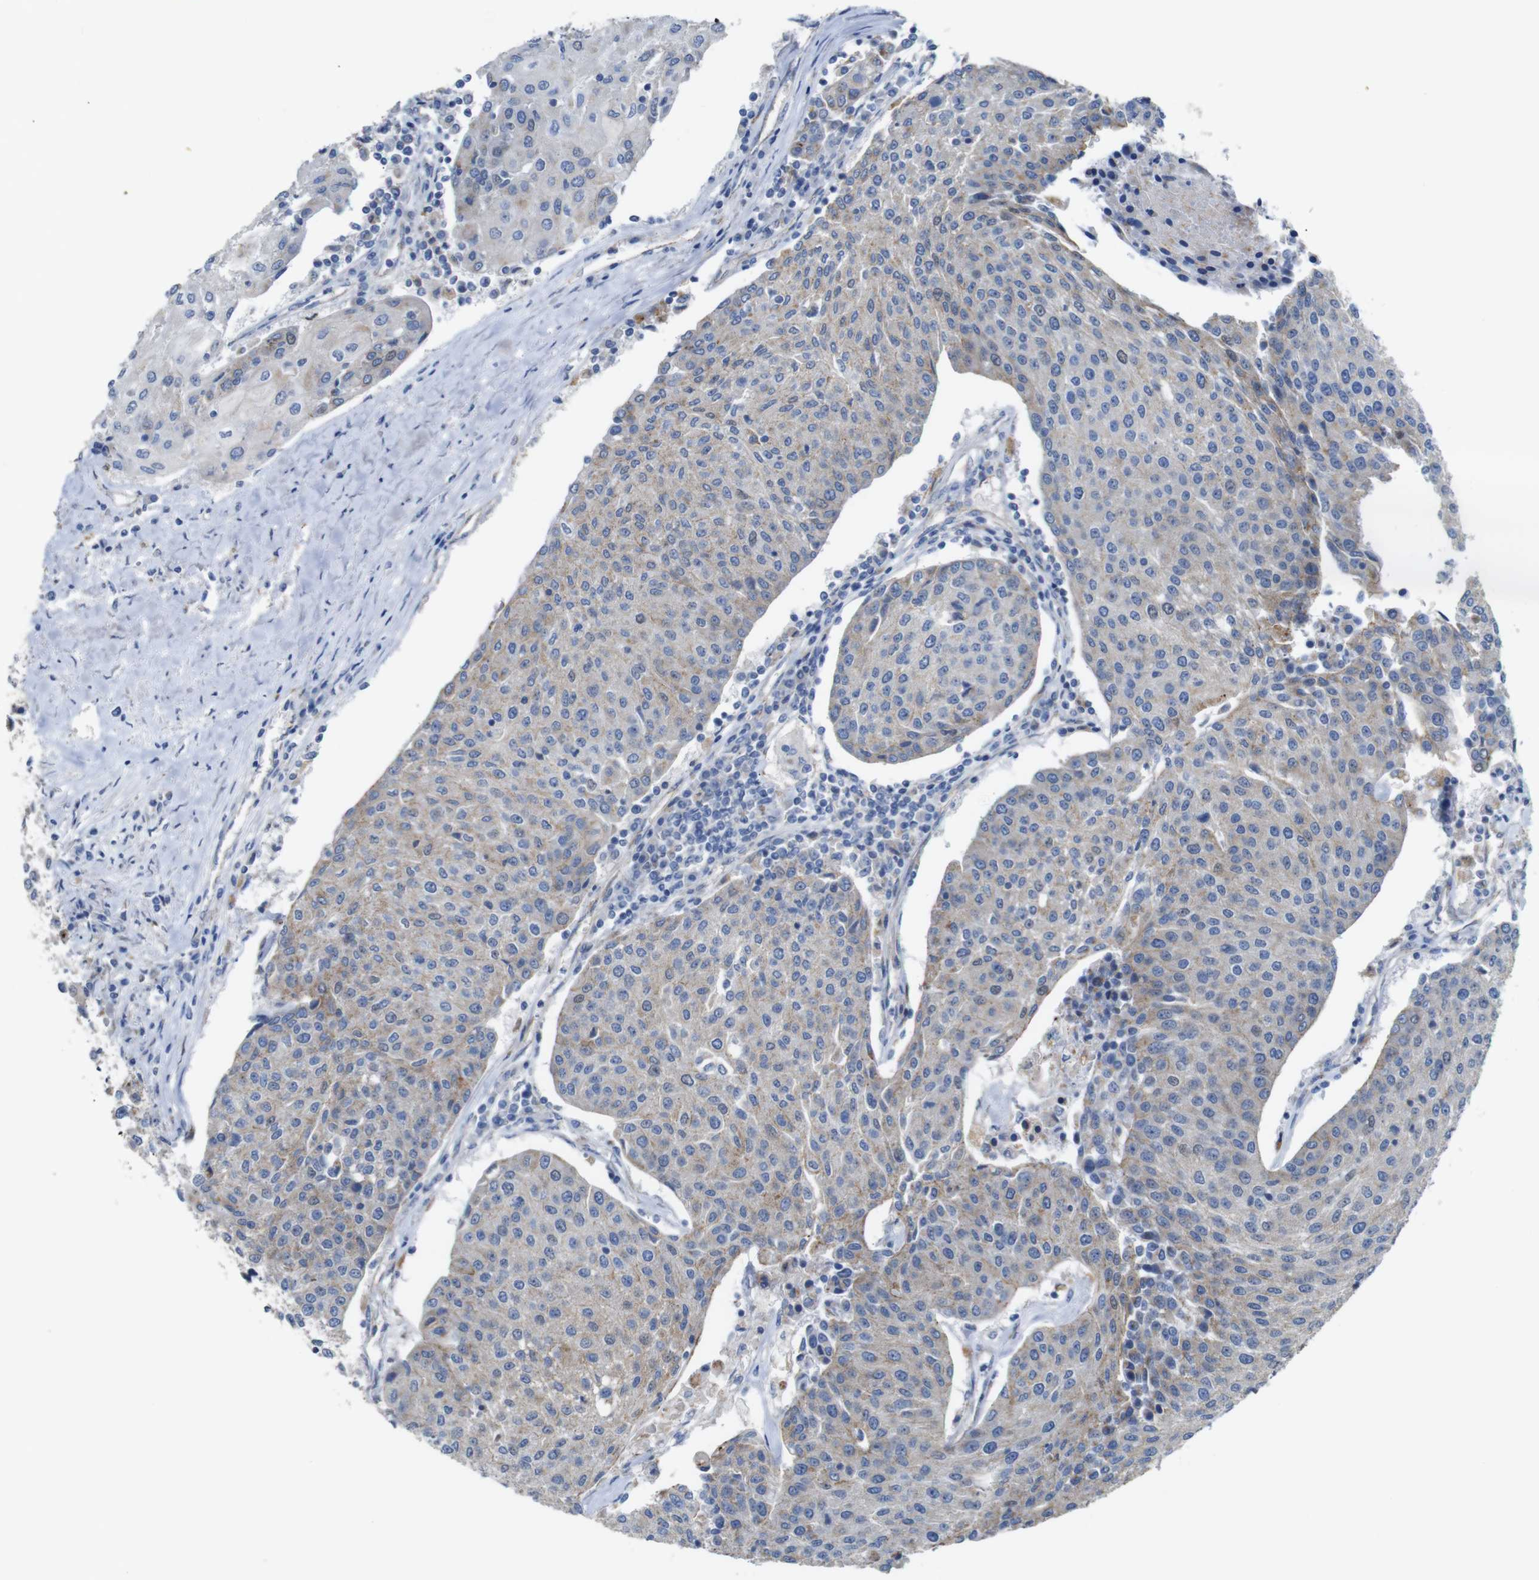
{"staining": {"intensity": "weak", "quantity": "25%-75%", "location": "cytoplasmic/membranous"}, "tissue": "urothelial cancer", "cell_type": "Tumor cells", "image_type": "cancer", "snomed": [{"axis": "morphology", "description": "Urothelial carcinoma, High grade"}, {"axis": "topography", "description": "Urinary bladder"}], "caption": "This is a histology image of immunohistochemistry (IHC) staining of urothelial carcinoma (high-grade), which shows weak staining in the cytoplasmic/membranous of tumor cells.", "gene": "NHLRC3", "patient": {"sex": "female", "age": 85}}